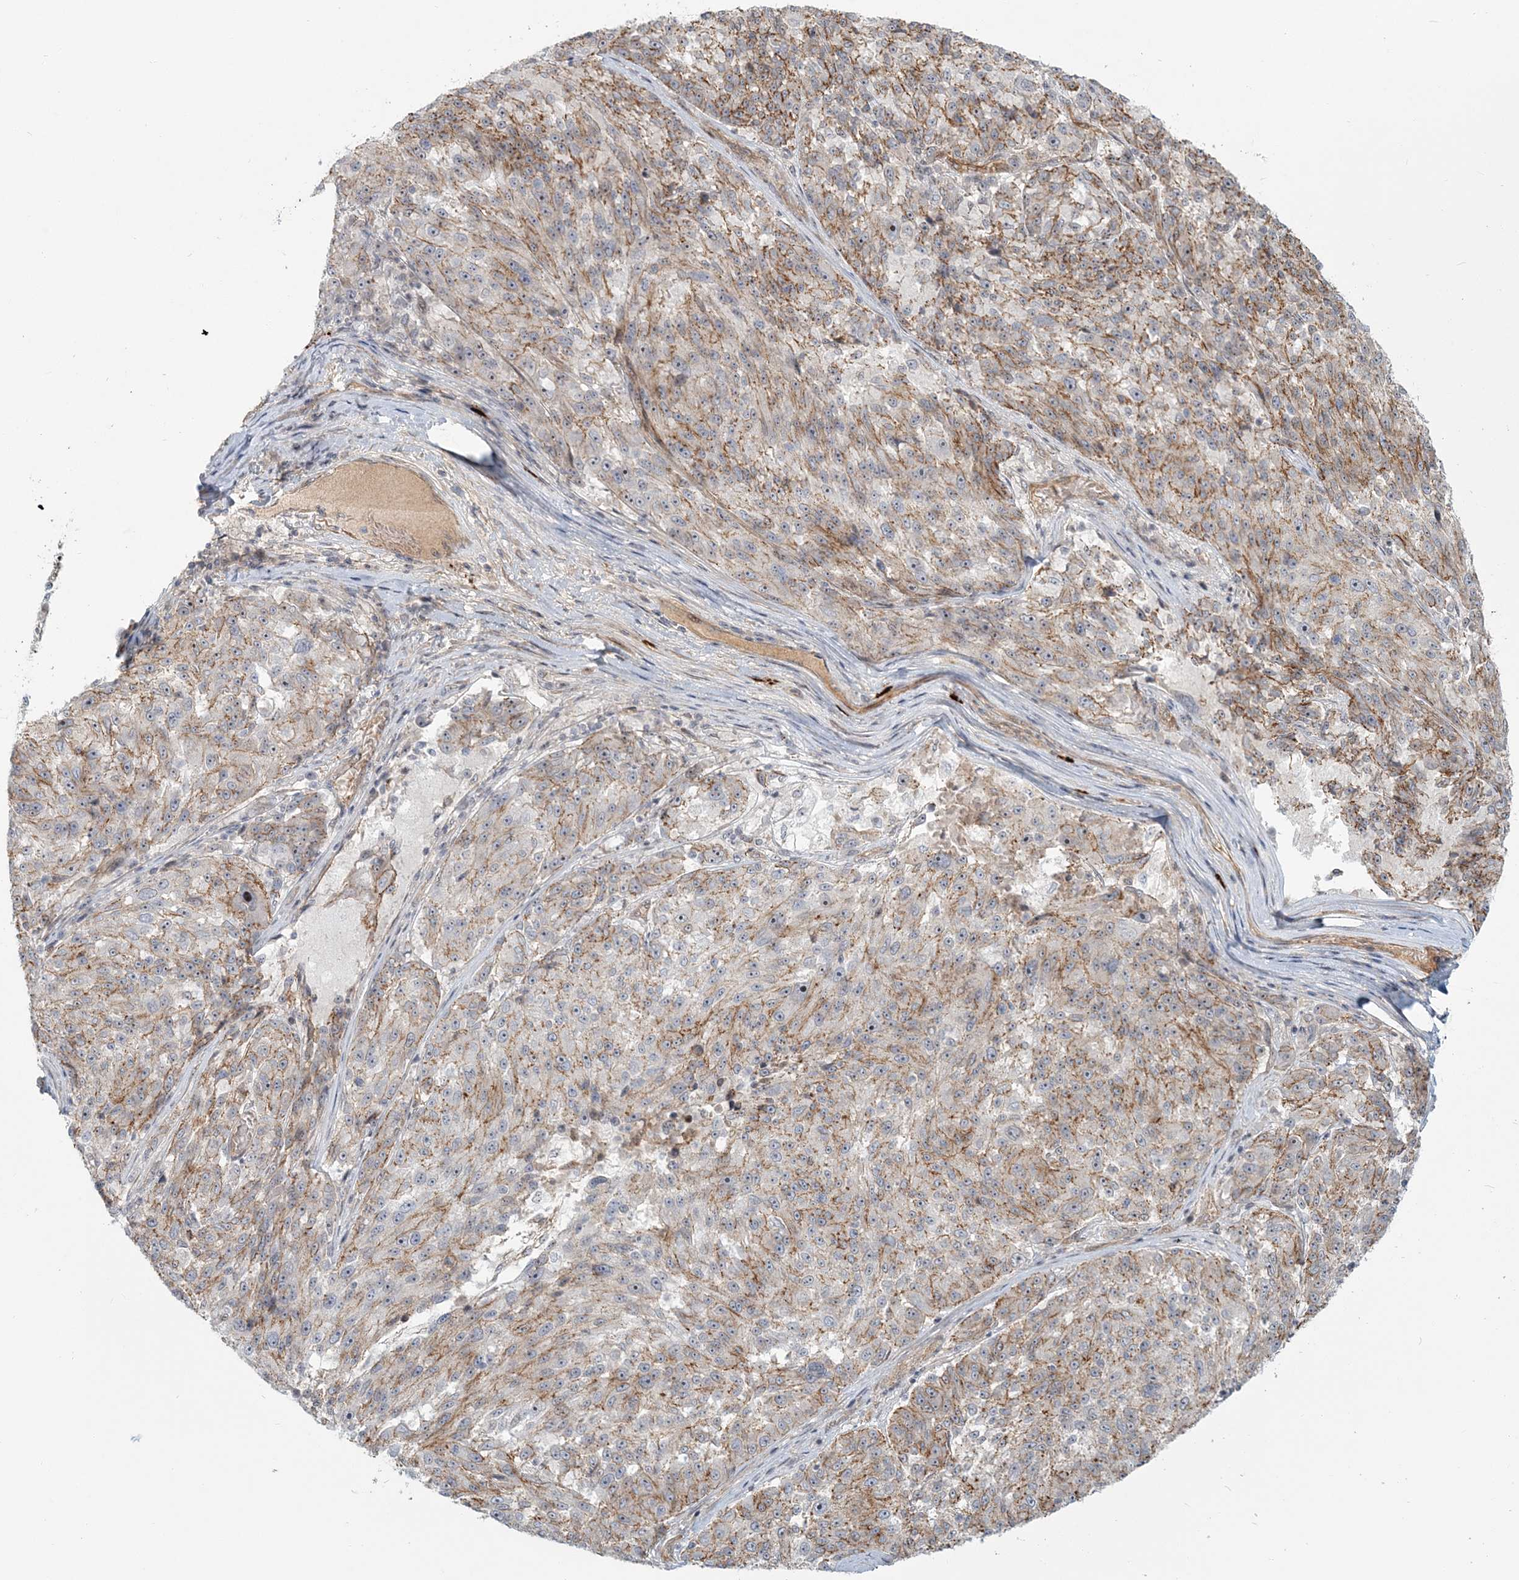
{"staining": {"intensity": "moderate", "quantity": "25%-75%", "location": "cytoplasmic/membranous"}, "tissue": "melanoma", "cell_type": "Tumor cells", "image_type": "cancer", "snomed": [{"axis": "morphology", "description": "Malignant melanoma, NOS"}, {"axis": "topography", "description": "Skin"}], "caption": "The photomicrograph demonstrates staining of melanoma, revealing moderate cytoplasmic/membranous protein expression (brown color) within tumor cells. (IHC, brightfield microscopy, high magnification).", "gene": "SH3PXD2A", "patient": {"sex": "male", "age": 53}}